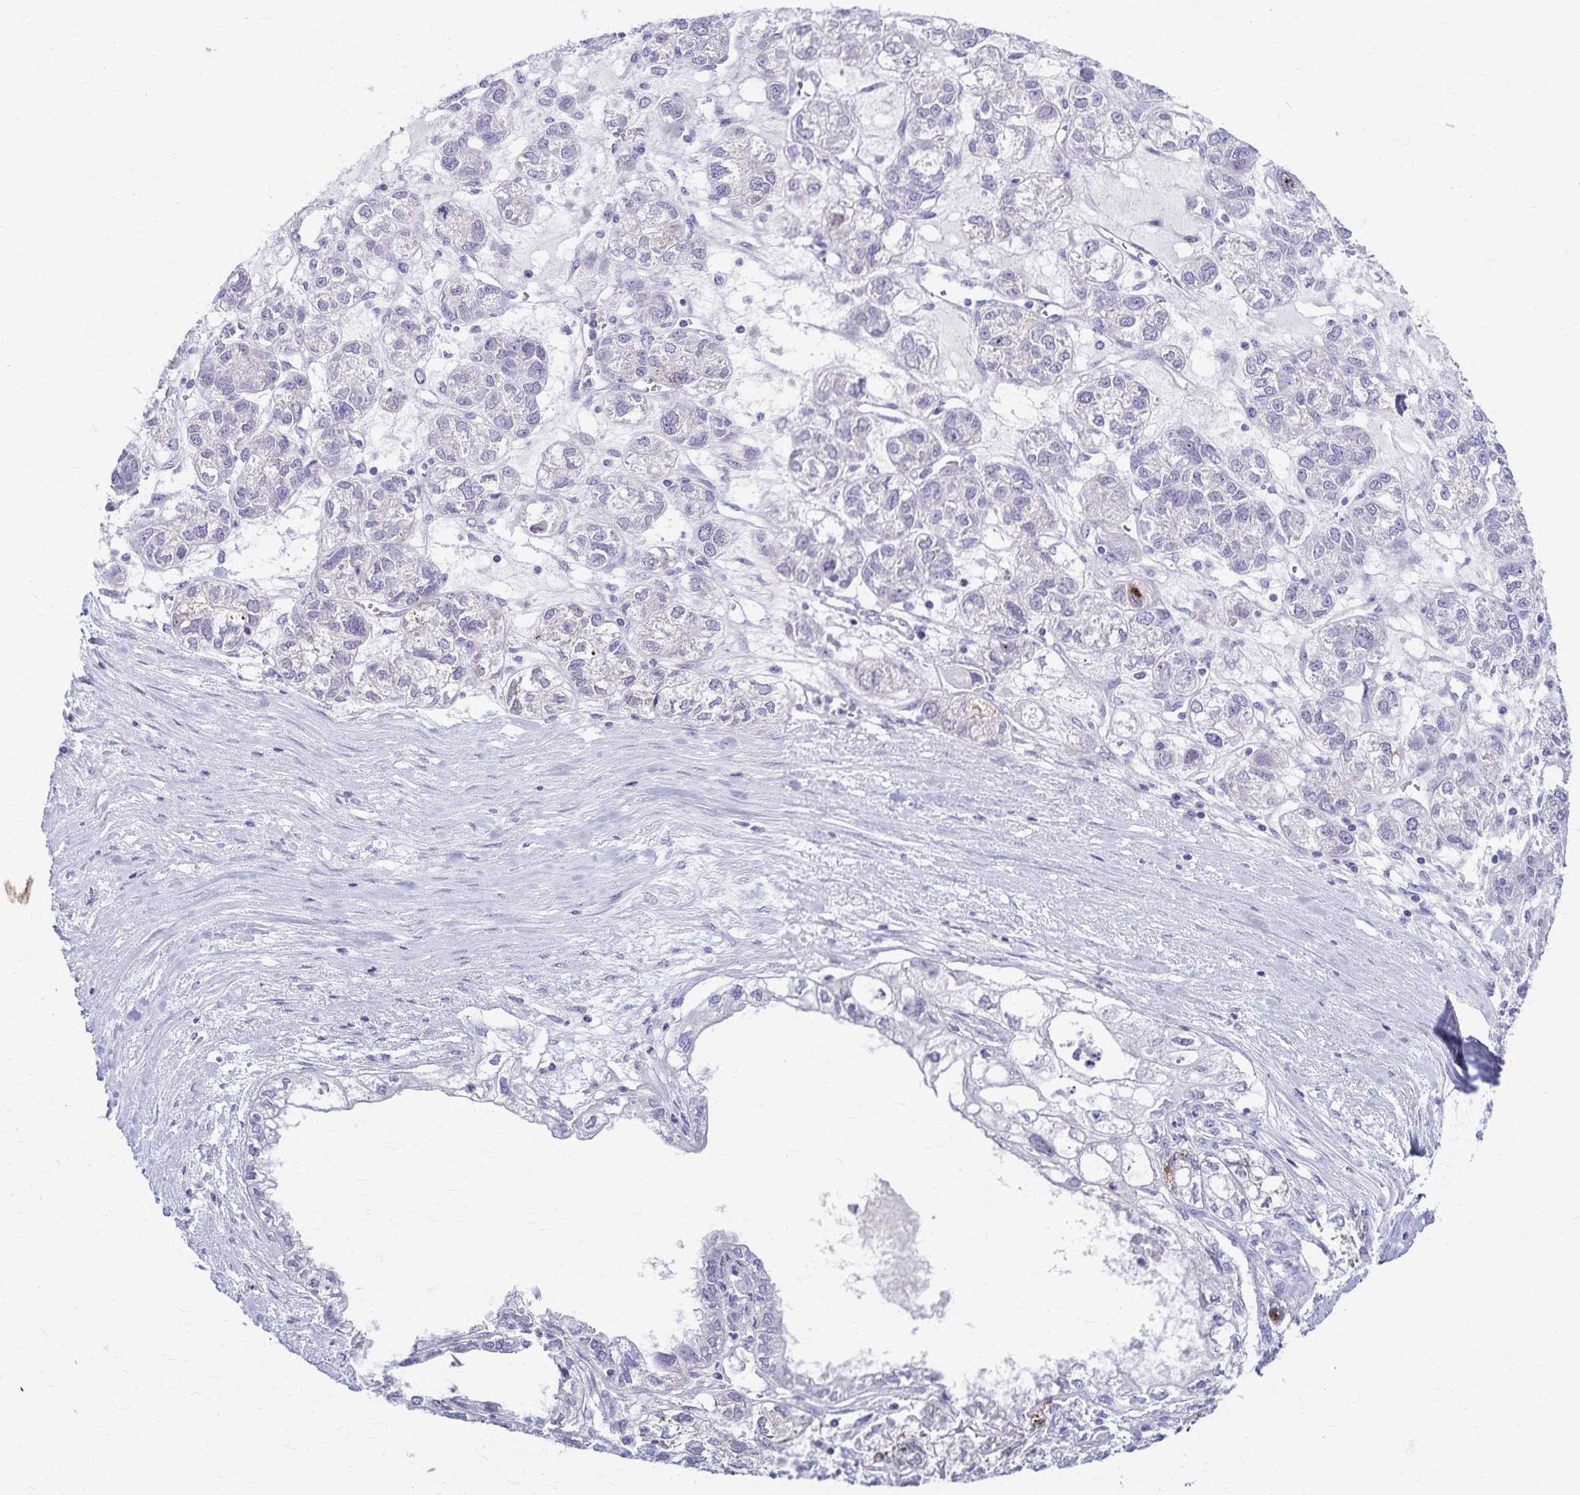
{"staining": {"intensity": "moderate", "quantity": "<25%", "location": "cytoplasmic/membranous"}, "tissue": "ovarian cancer", "cell_type": "Tumor cells", "image_type": "cancer", "snomed": [{"axis": "morphology", "description": "Carcinoma, endometroid"}, {"axis": "topography", "description": "Ovary"}], "caption": "A high-resolution histopathology image shows immunohistochemistry (IHC) staining of ovarian cancer, which demonstrates moderate cytoplasmic/membranous expression in about <25% of tumor cells. (DAB (3,3'-diaminobenzidine) = brown stain, brightfield microscopy at high magnification).", "gene": "TMEM60", "patient": {"sex": "female", "age": 64}}